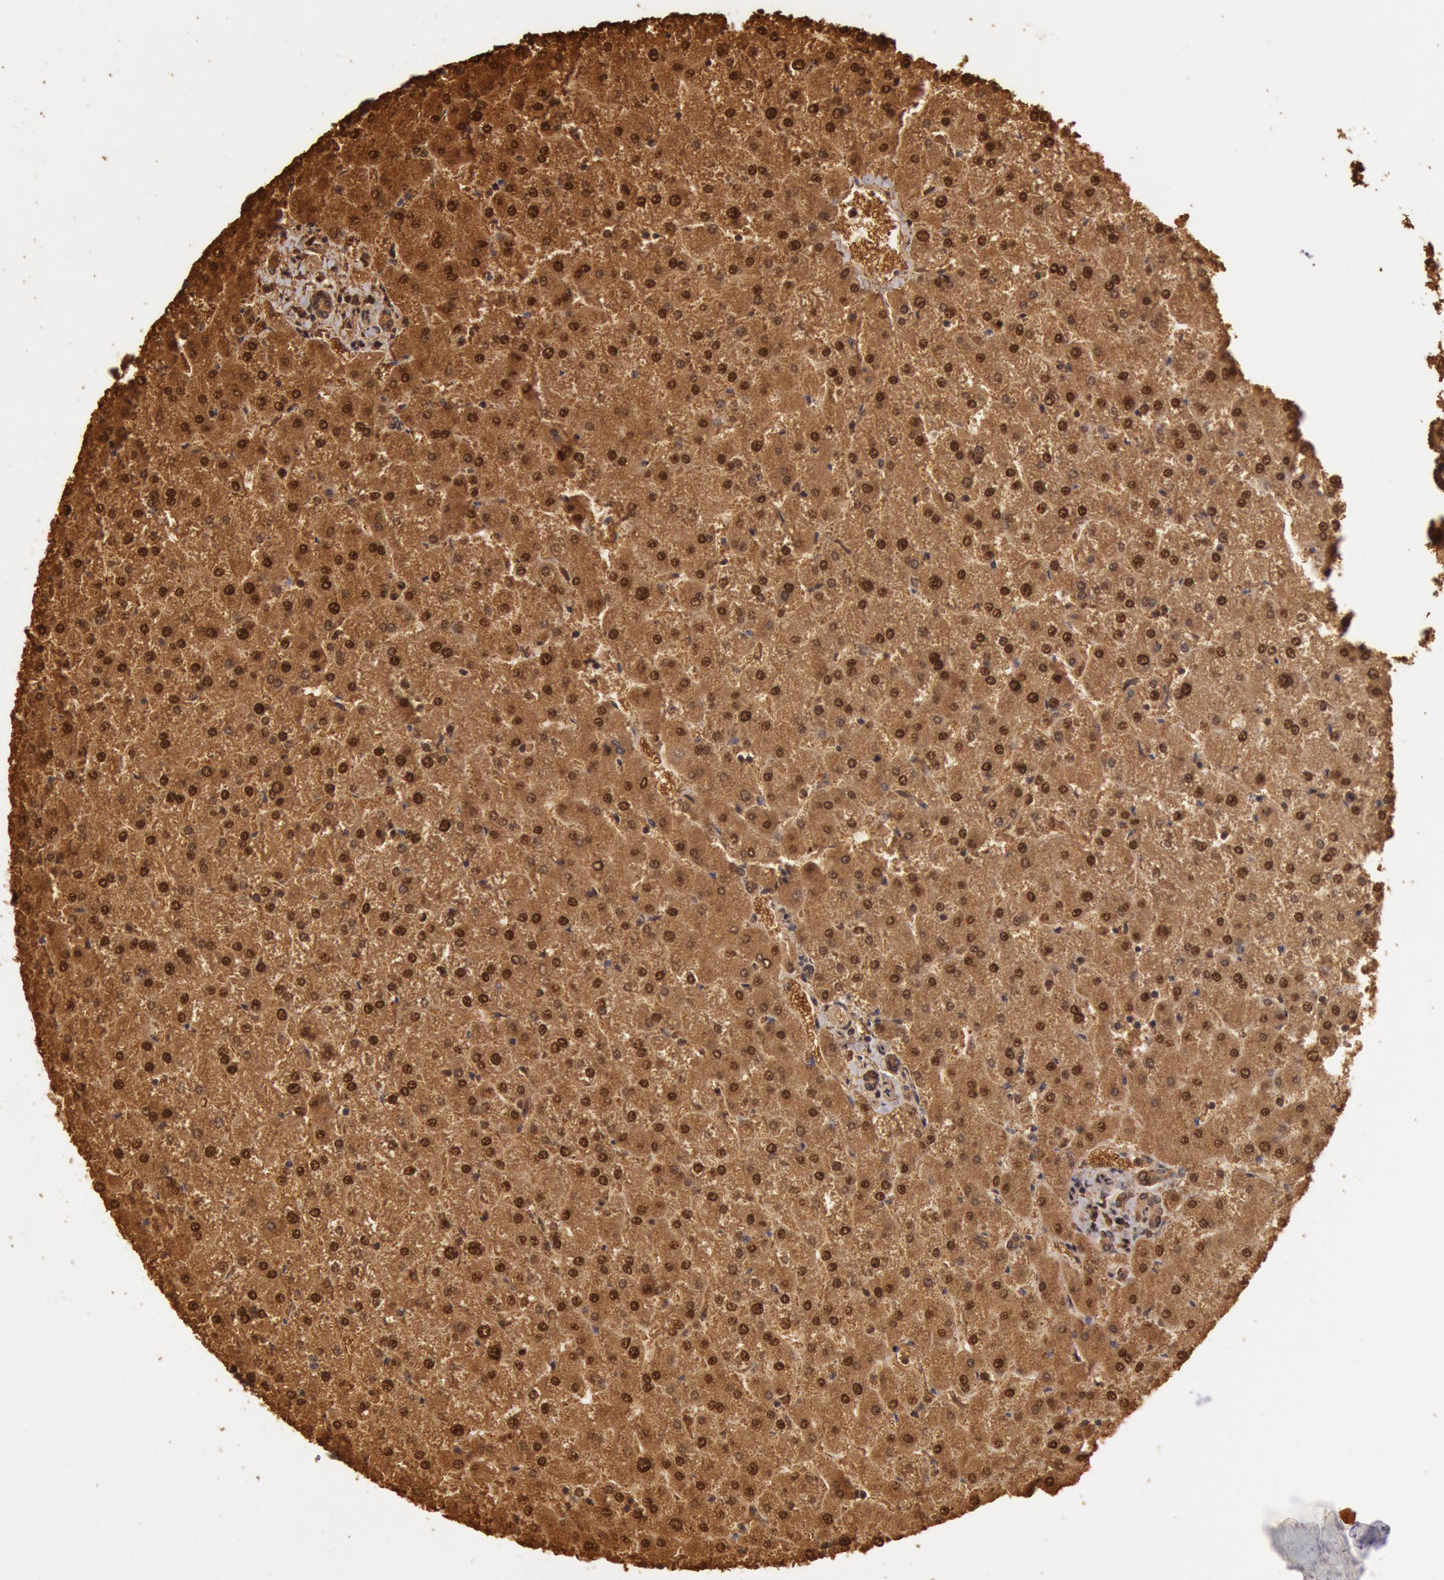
{"staining": {"intensity": "moderate", "quantity": ">75%", "location": "cytoplasmic/membranous"}, "tissue": "liver", "cell_type": "Cholangiocytes", "image_type": "normal", "snomed": [{"axis": "morphology", "description": "Normal tissue, NOS"}, {"axis": "topography", "description": "Liver"}], "caption": "A brown stain highlights moderate cytoplasmic/membranous positivity of a protein in cholangiocytes of benign liver.", "gene": "SOD1", "patient": {"sex": "female", "age": 32}}